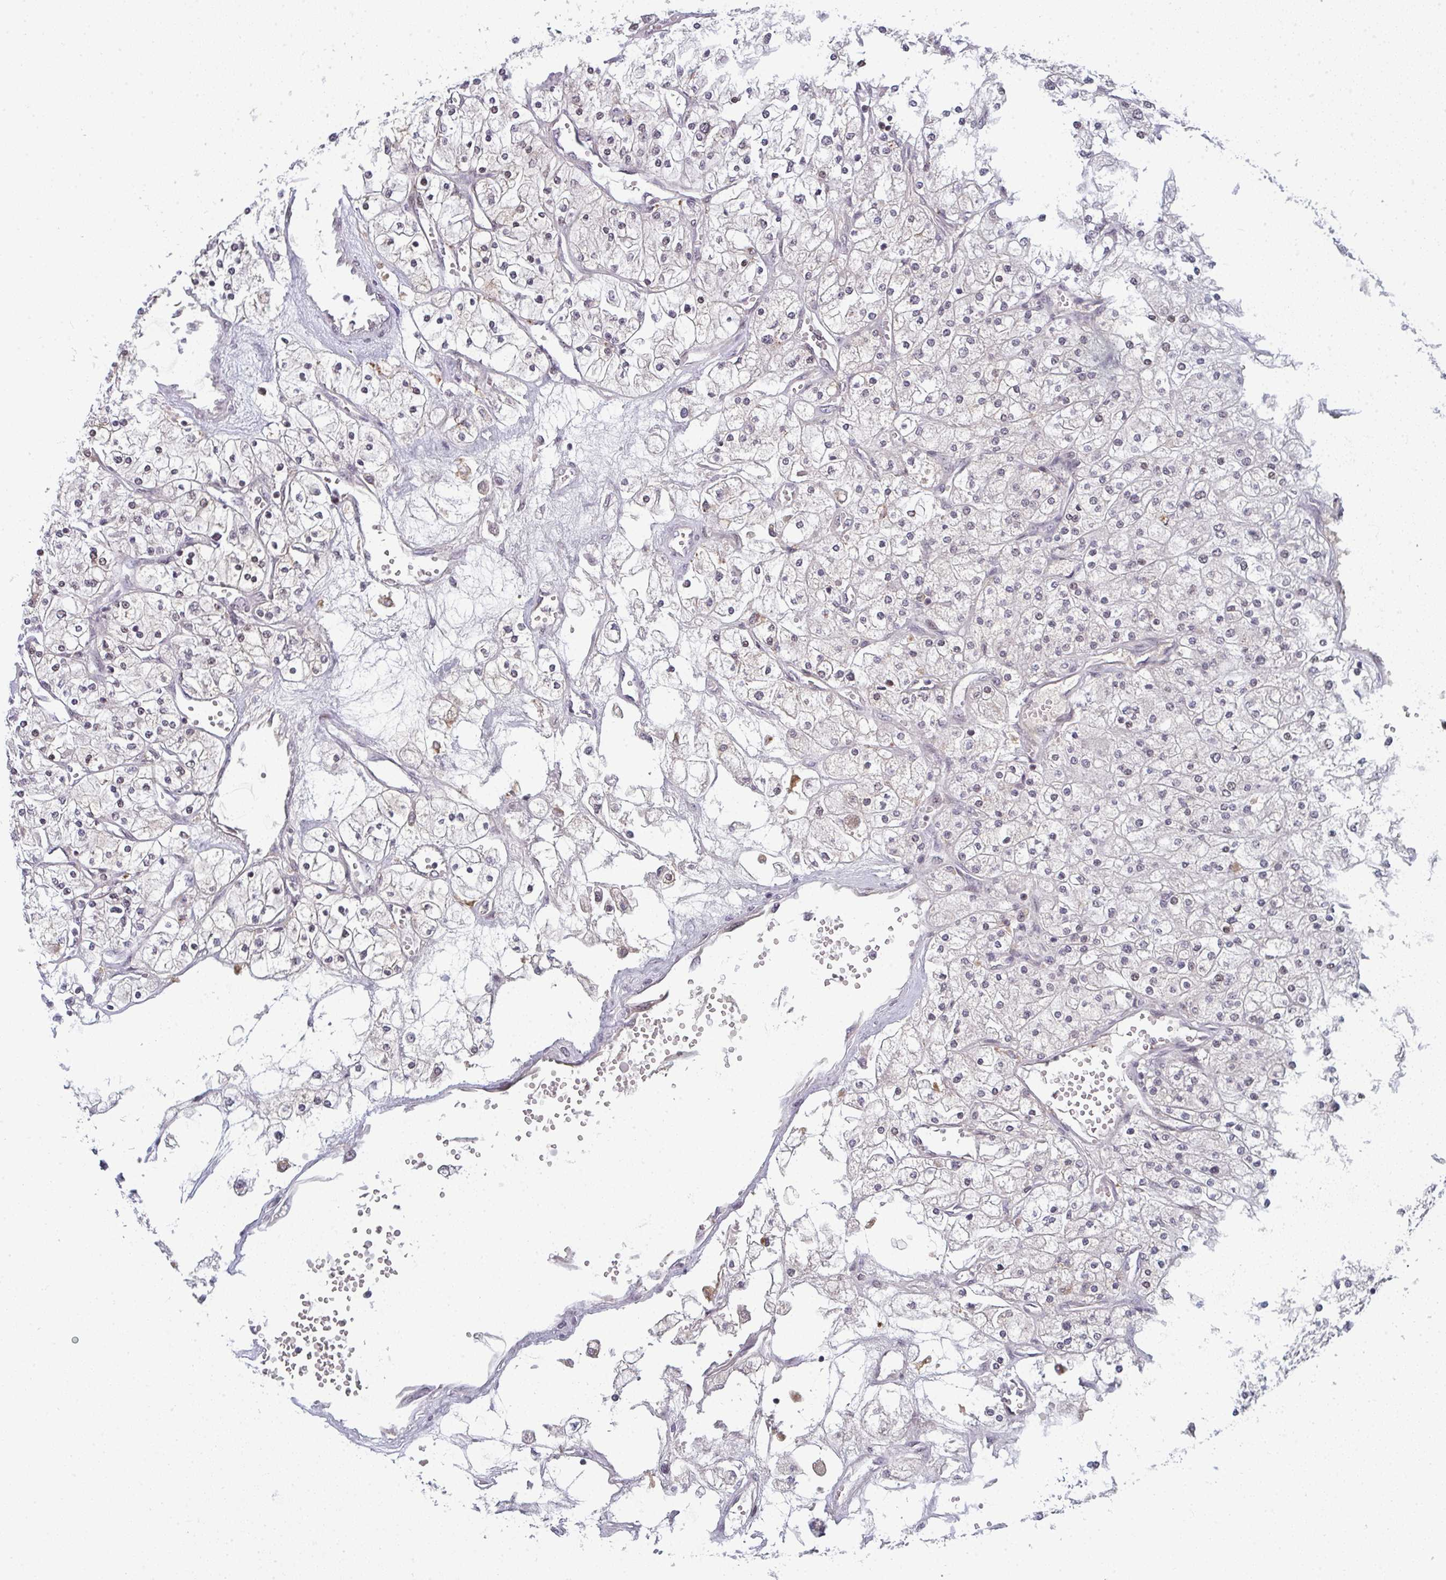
{"staining": {"intensity": "negative", "quantity": "none", "location": "none"}, "tissue": "renal cancer", "cell_type": "Tumor cells", "image_type": "cancer", "snomed": [{"axis": "morphology", "description": "Adenocarcinoma, NOS"}, {"axis": "topography", "description": "Kidney"}], "caption": "Immunohistochemical staining of renal cancer displays no significant positivity in tumor cells.", "gene": "ATF1", "patient": {"sex": "male", "age": 80}}